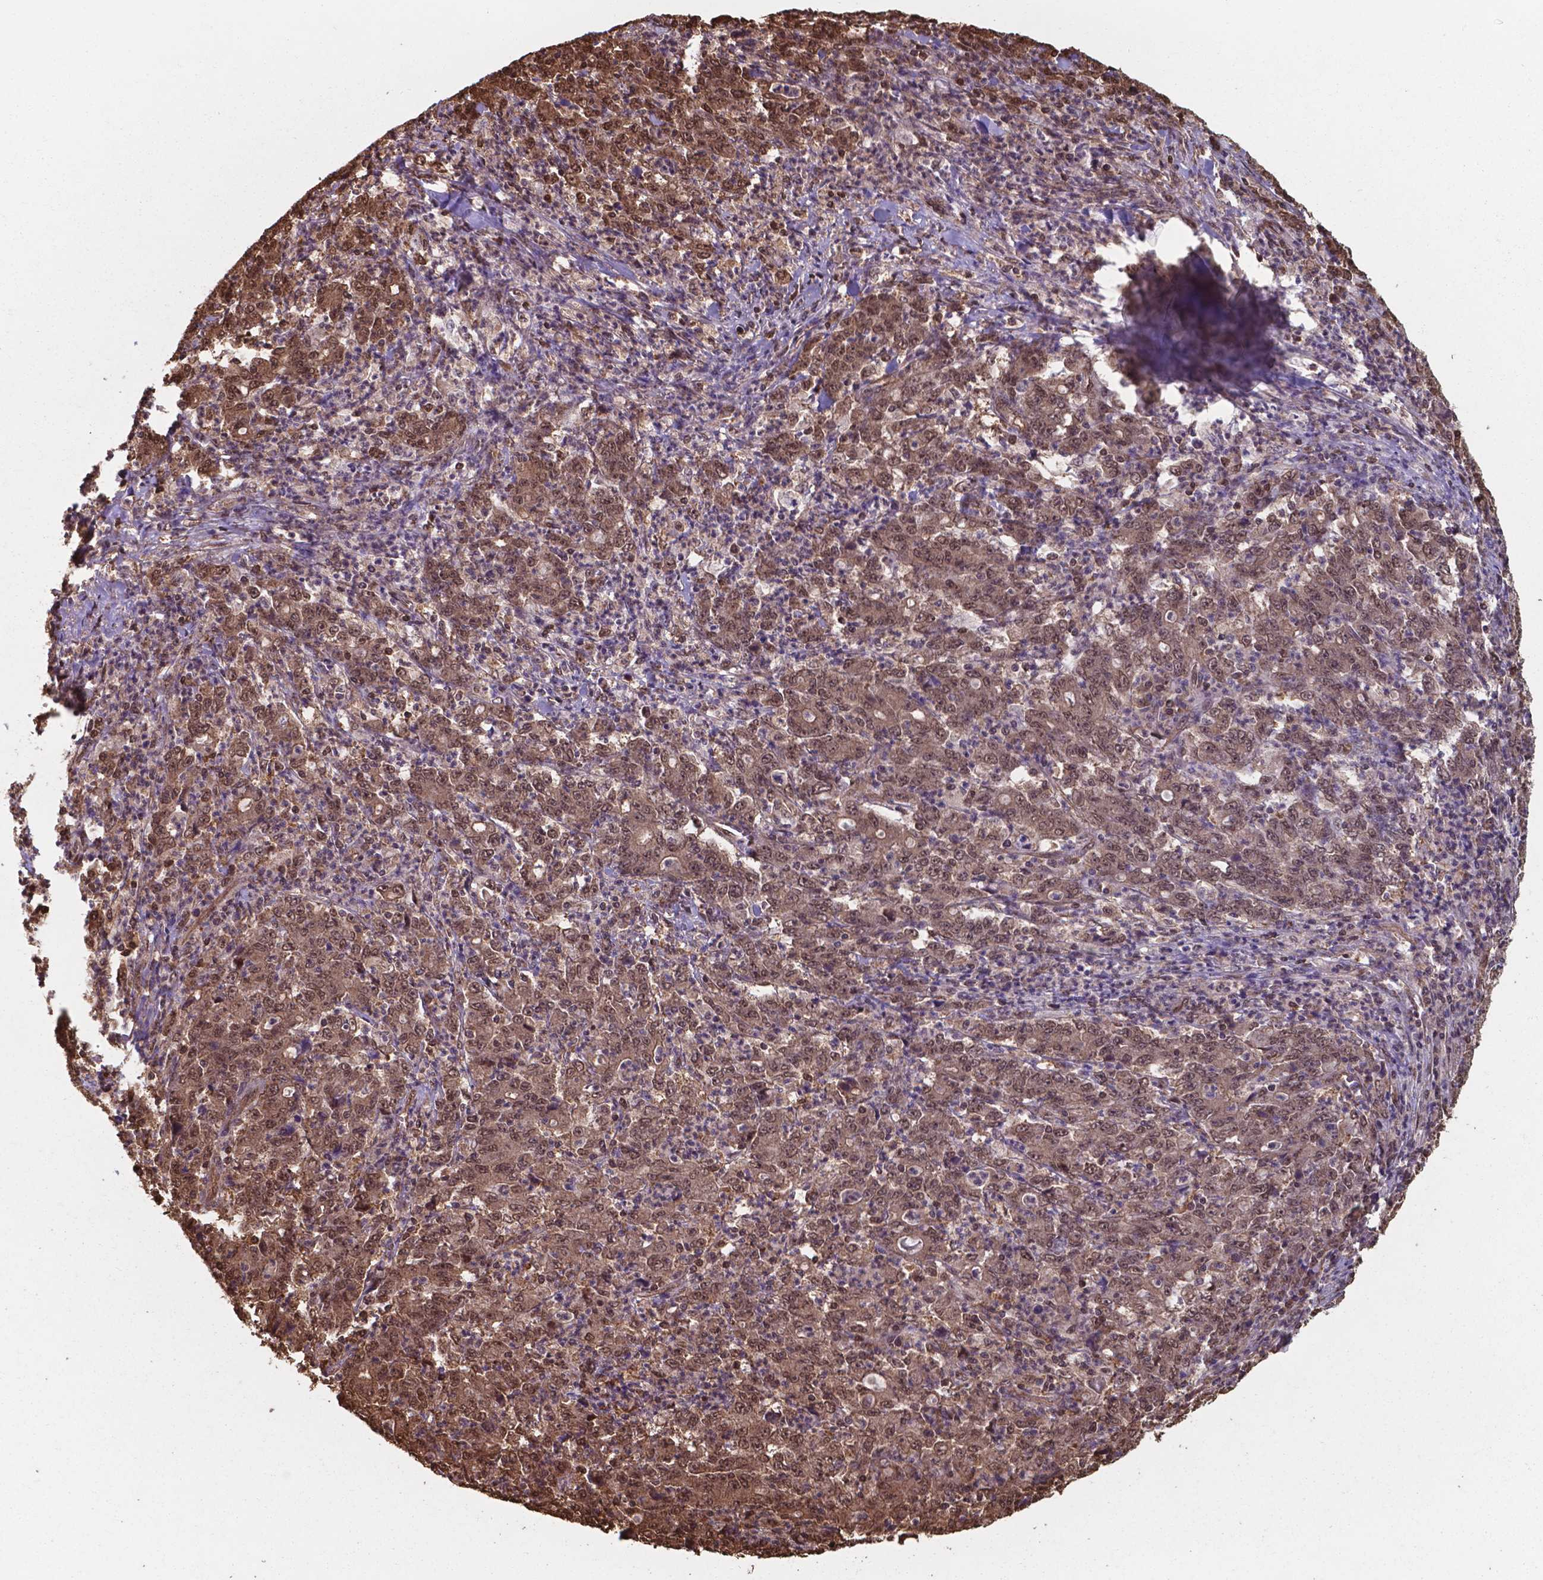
{"staining": {"intensity": "moderate", "quantity": ">75%", "location": "cytoplasmic/membranous,nuclear"}, "tissue": "stomach cancer", "cell_type": "Tumor cells", "image_type": "cancer", "snomed": [{"axis": "morphology", "description": "Adenocarcinoma, NOS"}, {"axis": "topography", "description": "Stomach, lower"}], "caption": "High-magnification brightfield microscopy of stomach cancer stained with DAB (brown) and counterstained with hematoxylin (blue). tumor cells exhibit moderate cytoplasmic/membranous and nuclear positivity is appreciated in approximately>75% of cells.", "gene": "CHP2", "patient": {"sex": "female", "age": 71}}